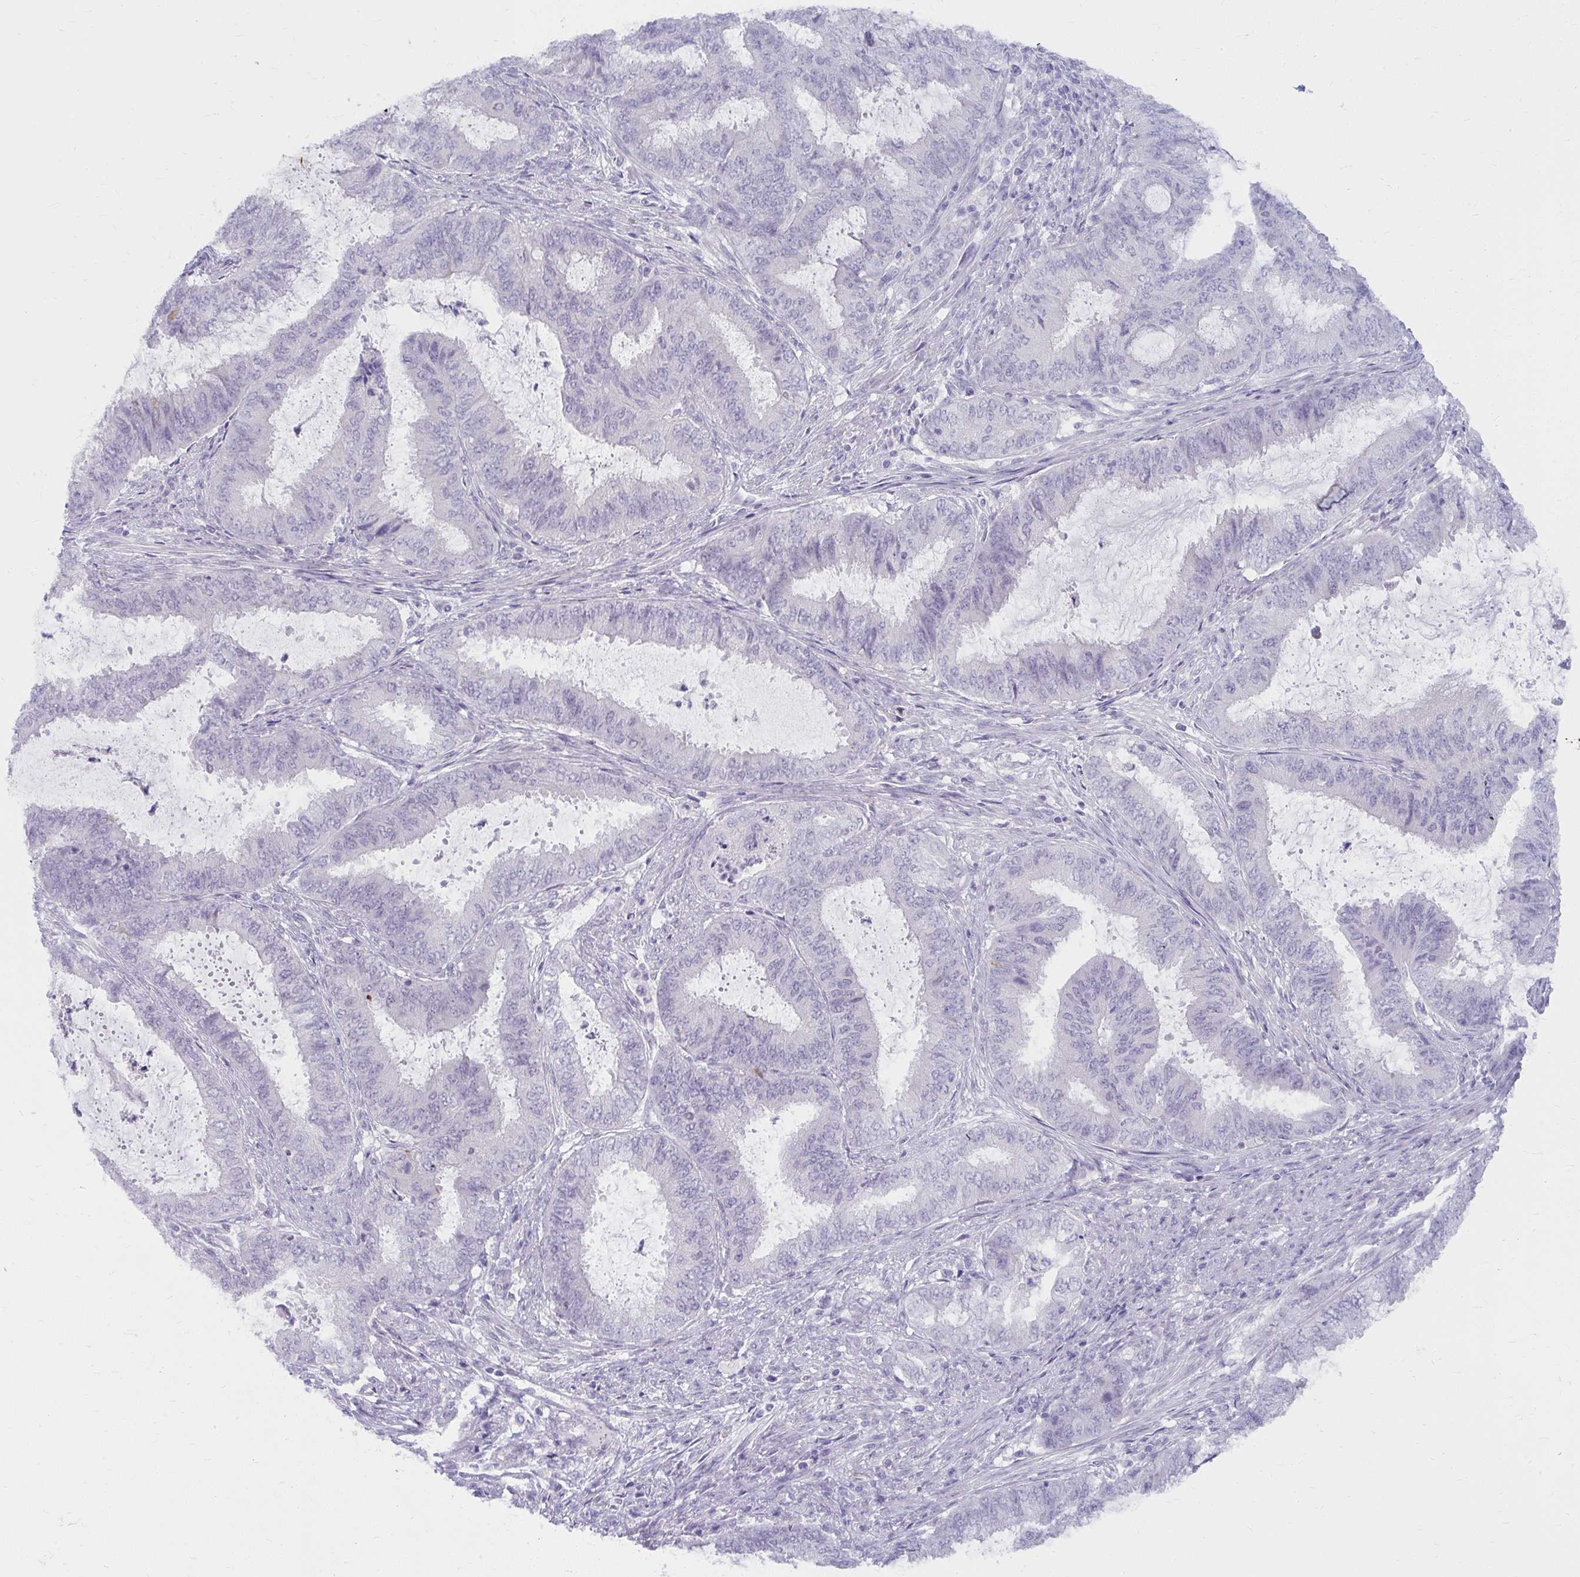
{"staining": {"intensity": "negative", "quantity": "none", "location": "none"}, "tissue": "endometrial cancer", "cell_type": "Tumor cells", "image_type": "cancer", "snomed": [{"axis": "morphology", "description": "Adenocarcinoma, NOS"}, {"axis": "topography", "description": "Endometrium"}], "caption": "Endometrial cancer (adenocarcinoma) stained for a protein using IHC exhibits no expression tumor cells.", "gene": "UGT3A2", "patient": {"sex": "female", "age": 51}}